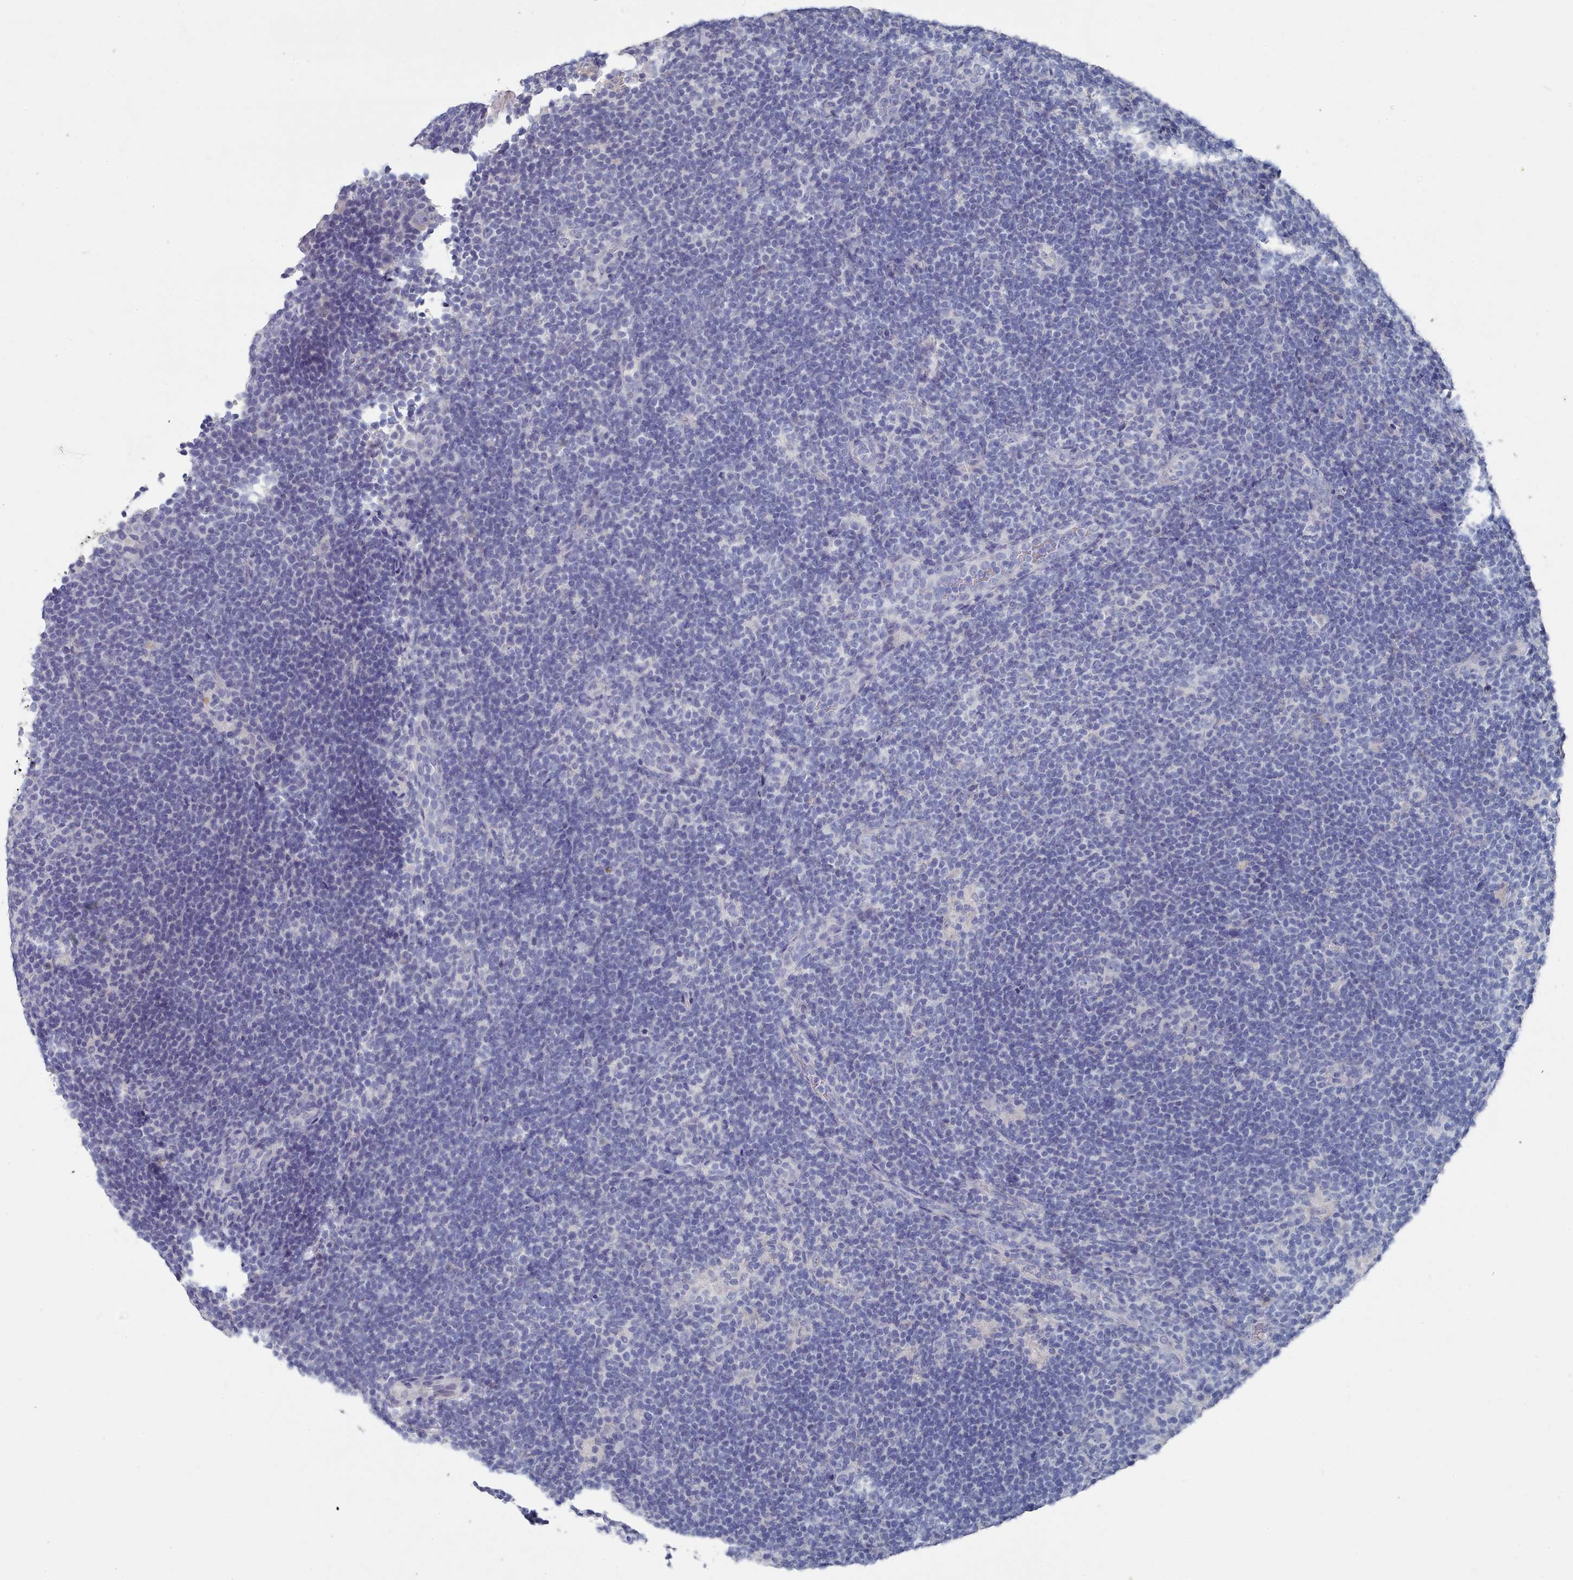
{"staining": {"intensity": "negative", "quantity": "none", "location": "none"}, "tissue": "lymphoma", "cell_type": "Tumor cells", "image_type": "cancer", "snomed": [{"axis": "morphology", "description": "Hodgkin's disease, NOS"}, {"axis": "topography", "description": "Lymph node"}], "caption": "Immunohistochemical staining of human Hodgkin's disease demonstrates no significant positivity in tumor cells. (DAB IHC, high magnification).", "gene": "ACAD11", "patient": {"sex": "female", "age": 57}}